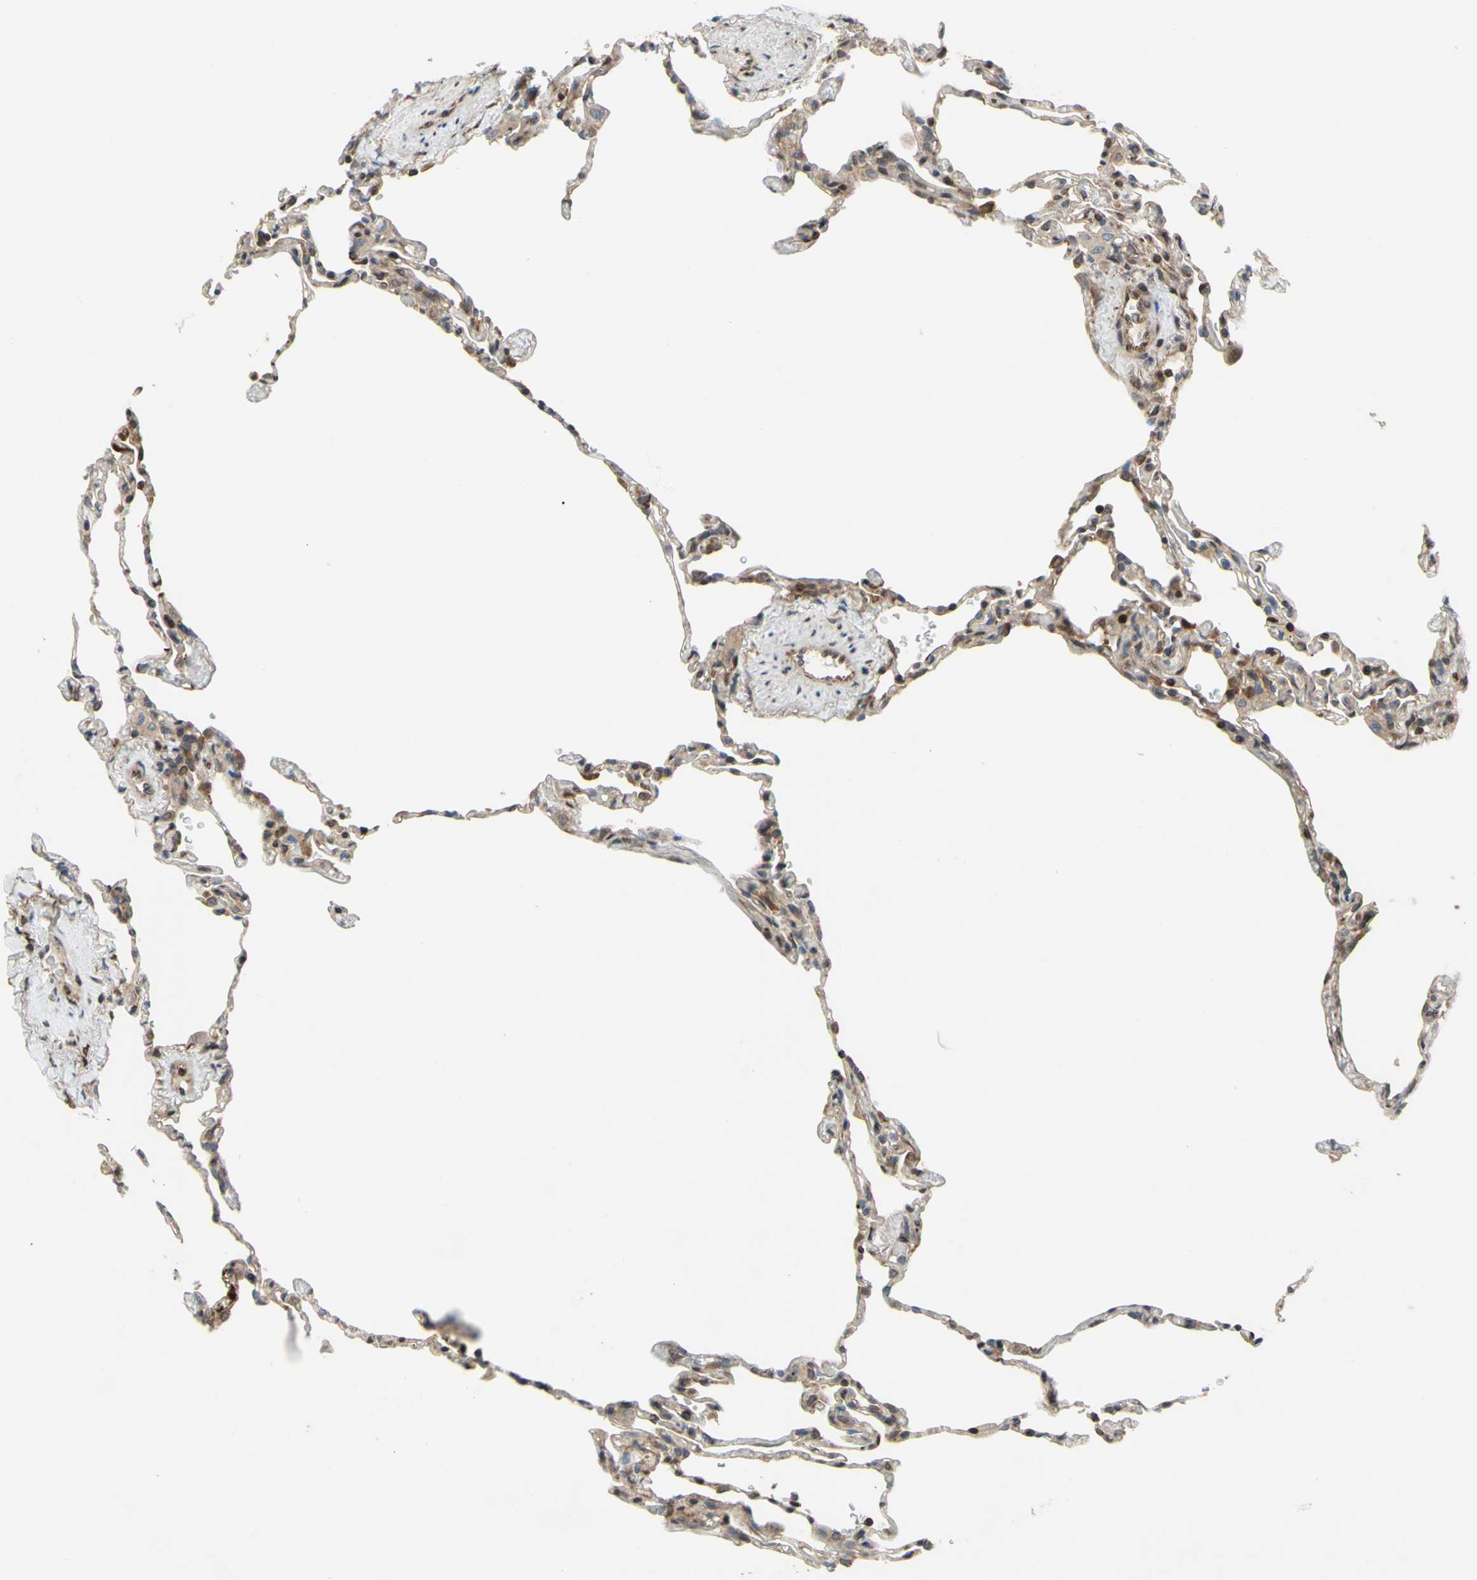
{"staining": {"intensity": "moderate", "quantity": "<25%", "location": "cytoplasmic/membranous"}, "tissue": "lung", "cell_type": "Alveolar cells", "image_type": "normal", "snomed": [{"axis": "morphology", "description": "Normal tissue, NOS"}, {"axis": "topography", "description": "Lung"}], "caption": "Protein expression analysis of normal human lung reveals moderate cytoplasmic/membranous staining in about <25% of alveolar cells. (DAB IHC, brown staining for protein, blue staining for nuclei).", "gene": "PRAF2", "patient": {"sex": "male", "age": 59}}